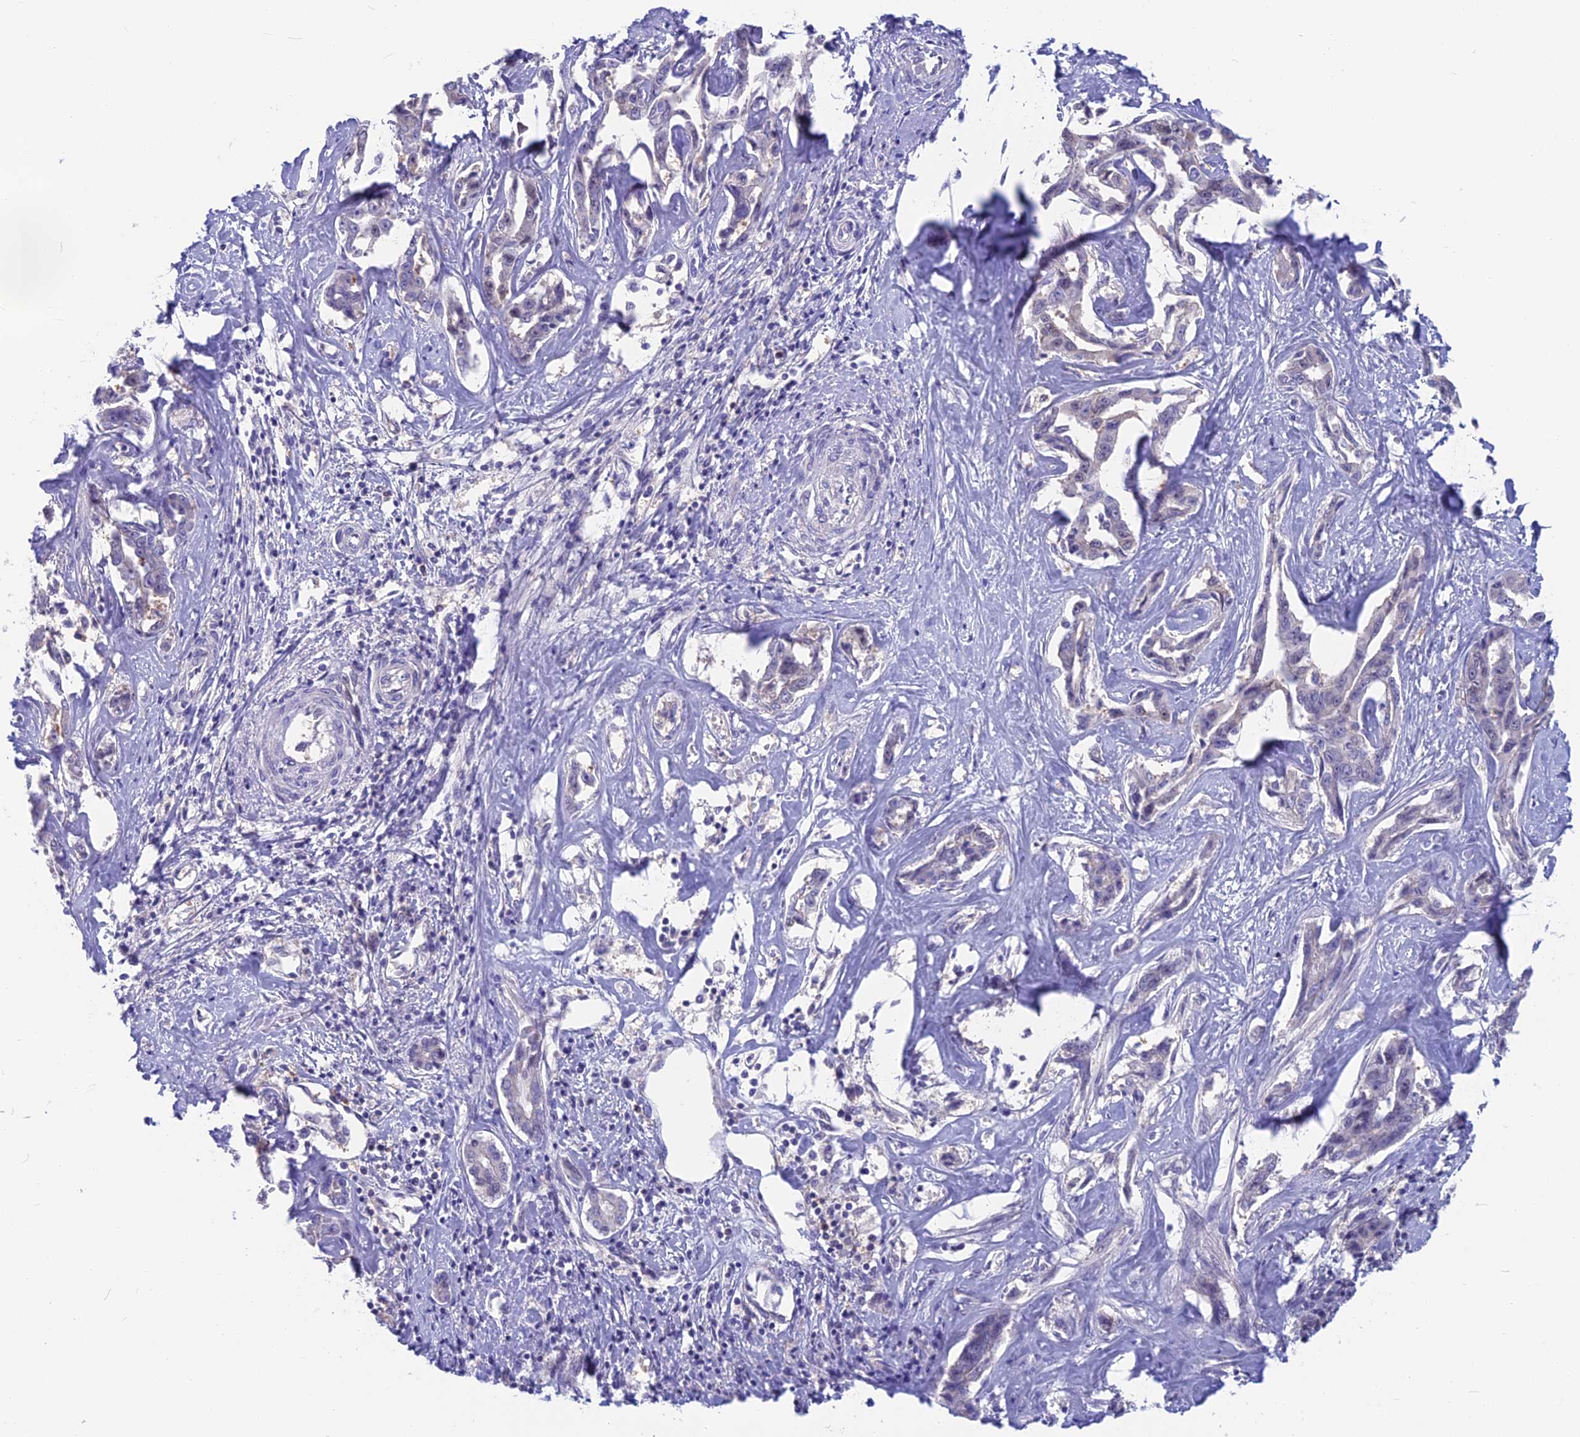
{"staining": {"intensity": "negative", "quantity": "none", "location": "none"}, "tissue": "liver cancer", "cell_type": "Tumor cells", "image_type": "cancer", "snomed": [{"axis": "morphology", "description": "Cholangiocarcinoma"}, {"axis": "topography", "description": "Liver"}], "caption": "Photomicrograph shows no significant protein staining in tumor cells of cholangiocarcinoma (liver).", "gene": "SNAP91", "patient": {"sex": "male", "age": 59}}